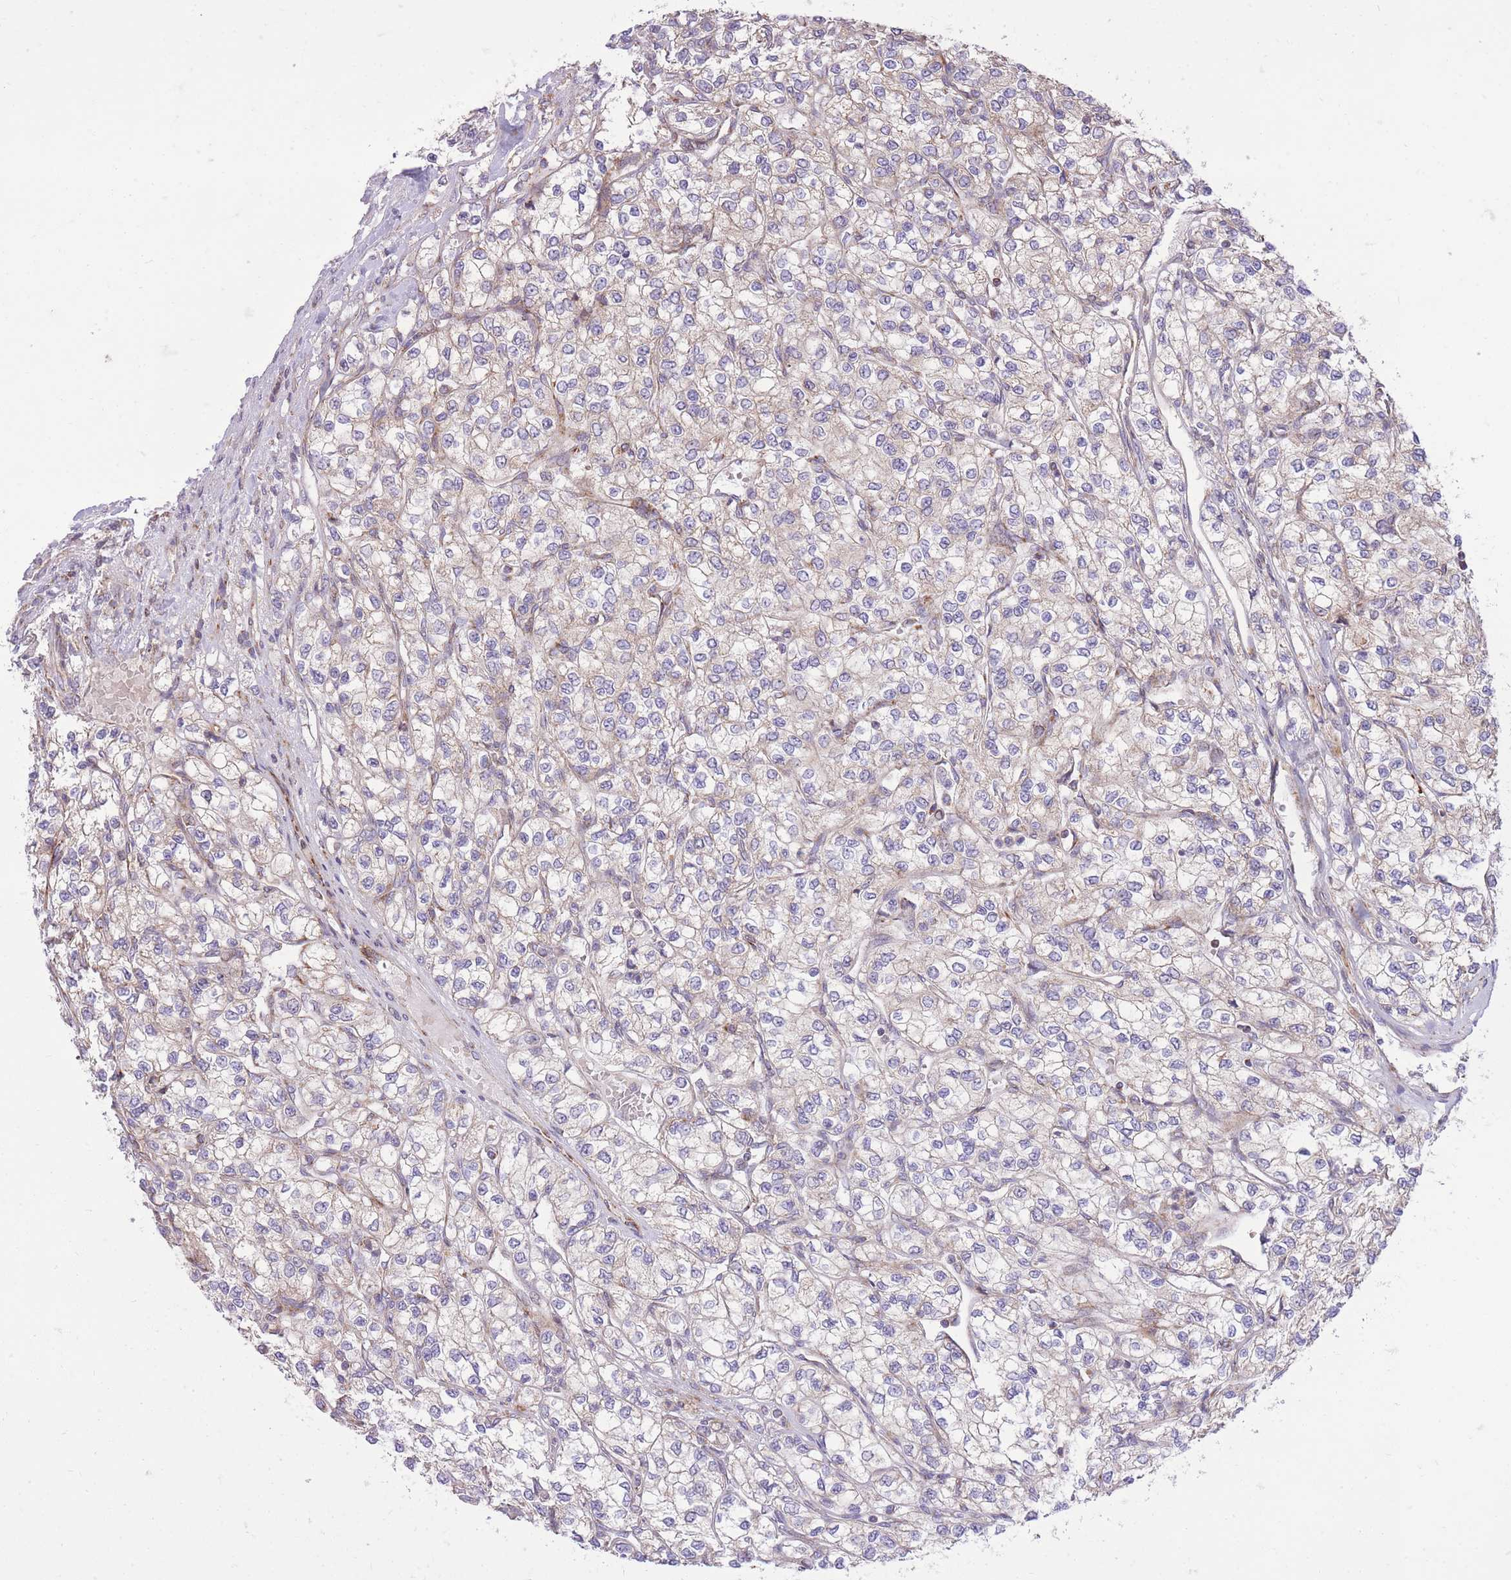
{"staining": {"intensity": "negative", "quantity": "none", "location": "none"}, "tissue": "renal cancer", "cell_type": "Tumor cells", "image_type": "cancer", "snomed": [{"axis": "morphology", "description": "Adenocarcinoma, NOS"}, {"axis": "topography", "description": "Kidney"}], "caption": "DAB (3,3'-diaminobenzidine) immunohistochemical staining of renal adenocarcinoma demonstrates no significant staining in tumor cells.", "gene": "SLC4A4", "patient": {"sex": "male", "age": 80}}